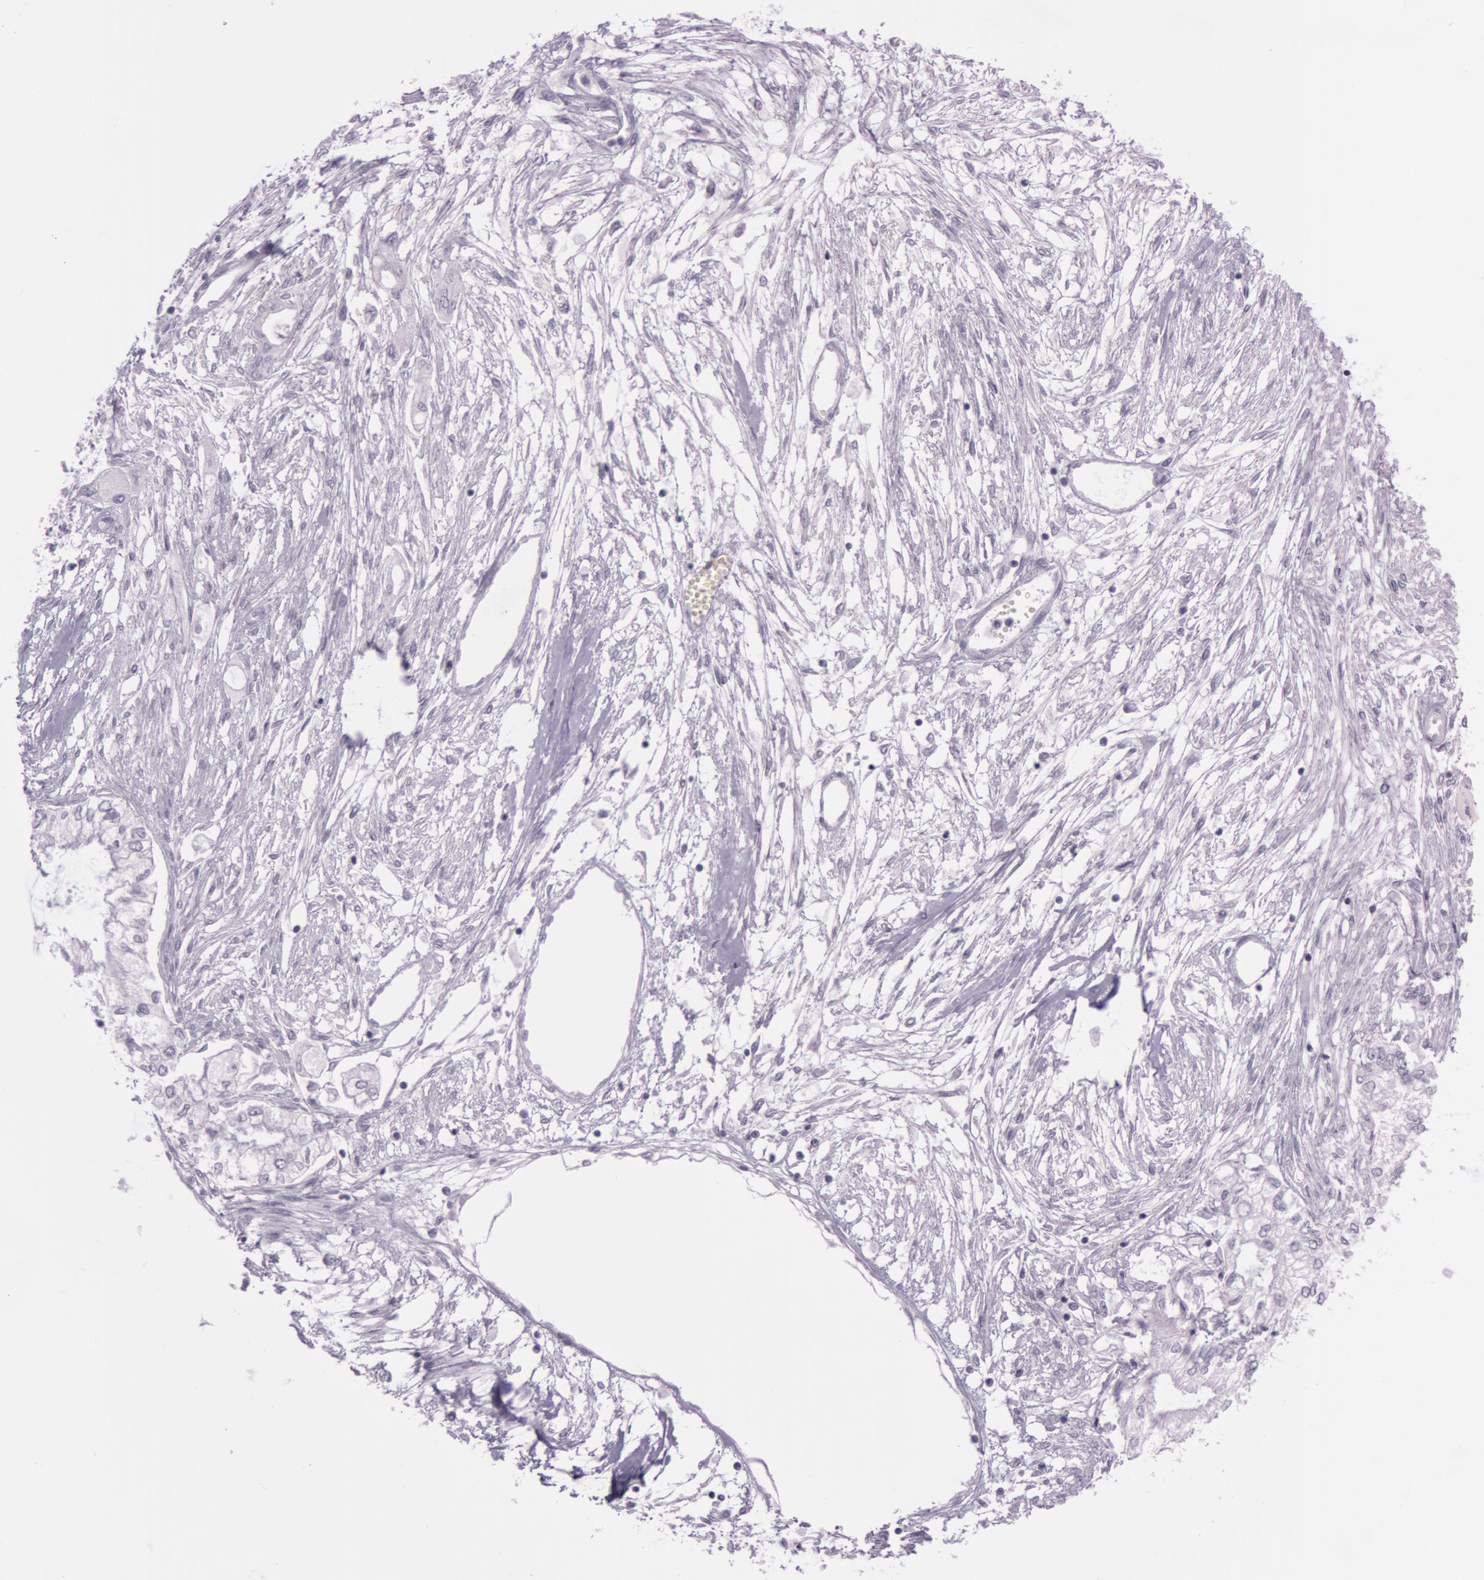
{"staining": {"intensity": "negative", "quantity": "none", "location": "none"}, "tissue": "pancreatic cancer", "cell_type": "Tumor cells", "image_type": "cancer", "snomed": [{"axis": "morphology", "description": "Adenocarcinoma, NOS"}, {"axis": "topography", "description": "Pancreas"}], "caption": "Tumor cells show no significant protein positivity in pancreatic cancer (adenocarcinoma). (Stains: DAB immunohistochemistry (IHC) with hematoxylin counter stain, Microscopy: brightfield microscopy at high magnification).", "gene": "S100A7", "patient": {"sex": "male", "age": 79}}